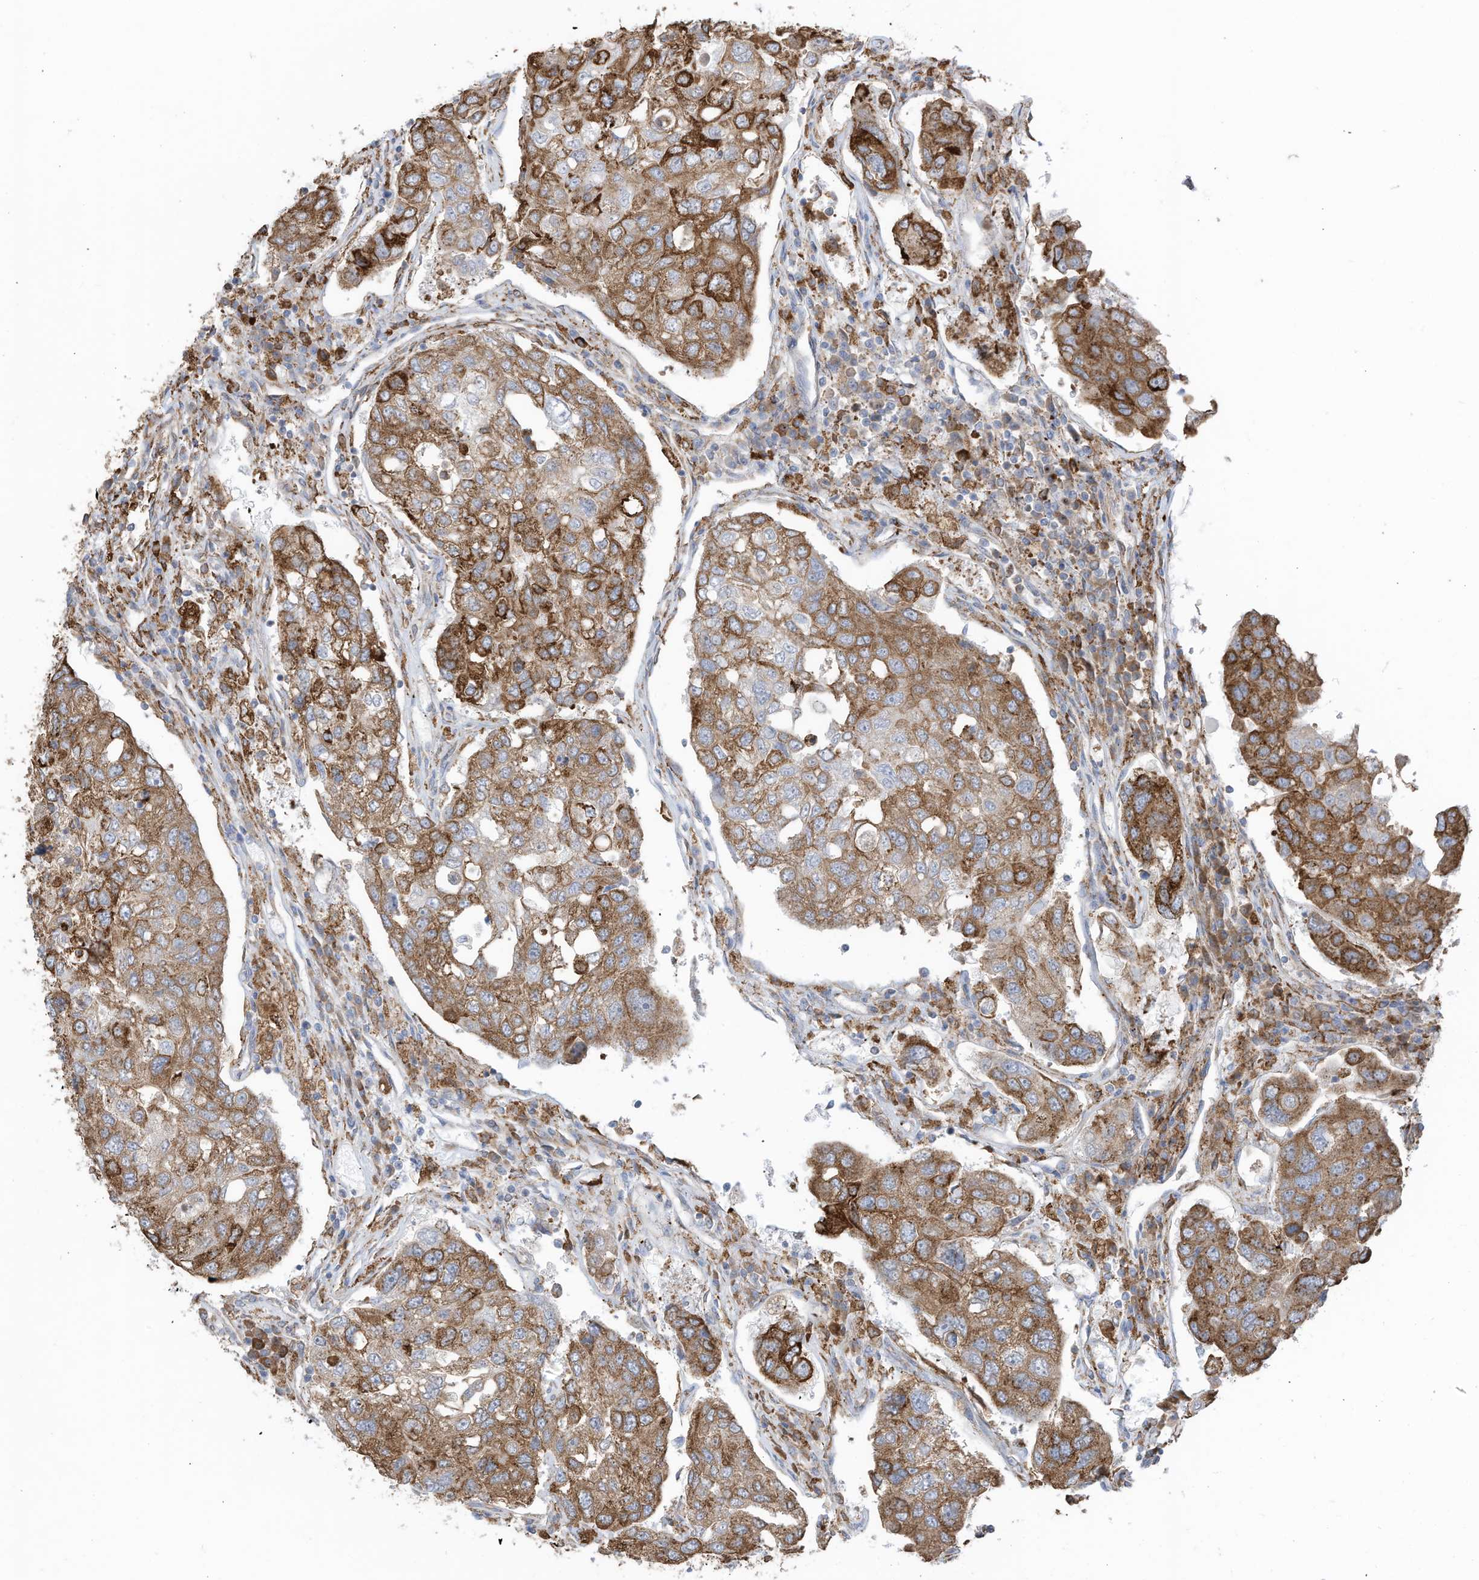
{"staining": {"intensity": "moderate", "quantity": ">75%", "location": "cytoplasmic/membranous"}, "tissue": "urothelial cancer", "cell_type": "Tumor cells", "image_type": "cancer", "snomed": [{"axis": "morphology", "description": "Urothelial carcinoma, High grade"}, {"axis": "topography", "description": "Lymph node"}, {"axis": "topography", "description": "Urinary bladder"}], "caption": "DAB (3,3'-diaminobenzidine) immunohistochemical staining of urothelial carcinoma (high-grade) reveals moderate cytoplasmic/membranous protein staining in about >75% of tumor cells. The protein is stained brown, and the nuclei are stained in blue (DAB (3,3'-diaminobenzidine) IHC with brightfield microscopy, high magnification).", "gene": "ZNF354C", "patient": {"sex": "male", "age": 51}}